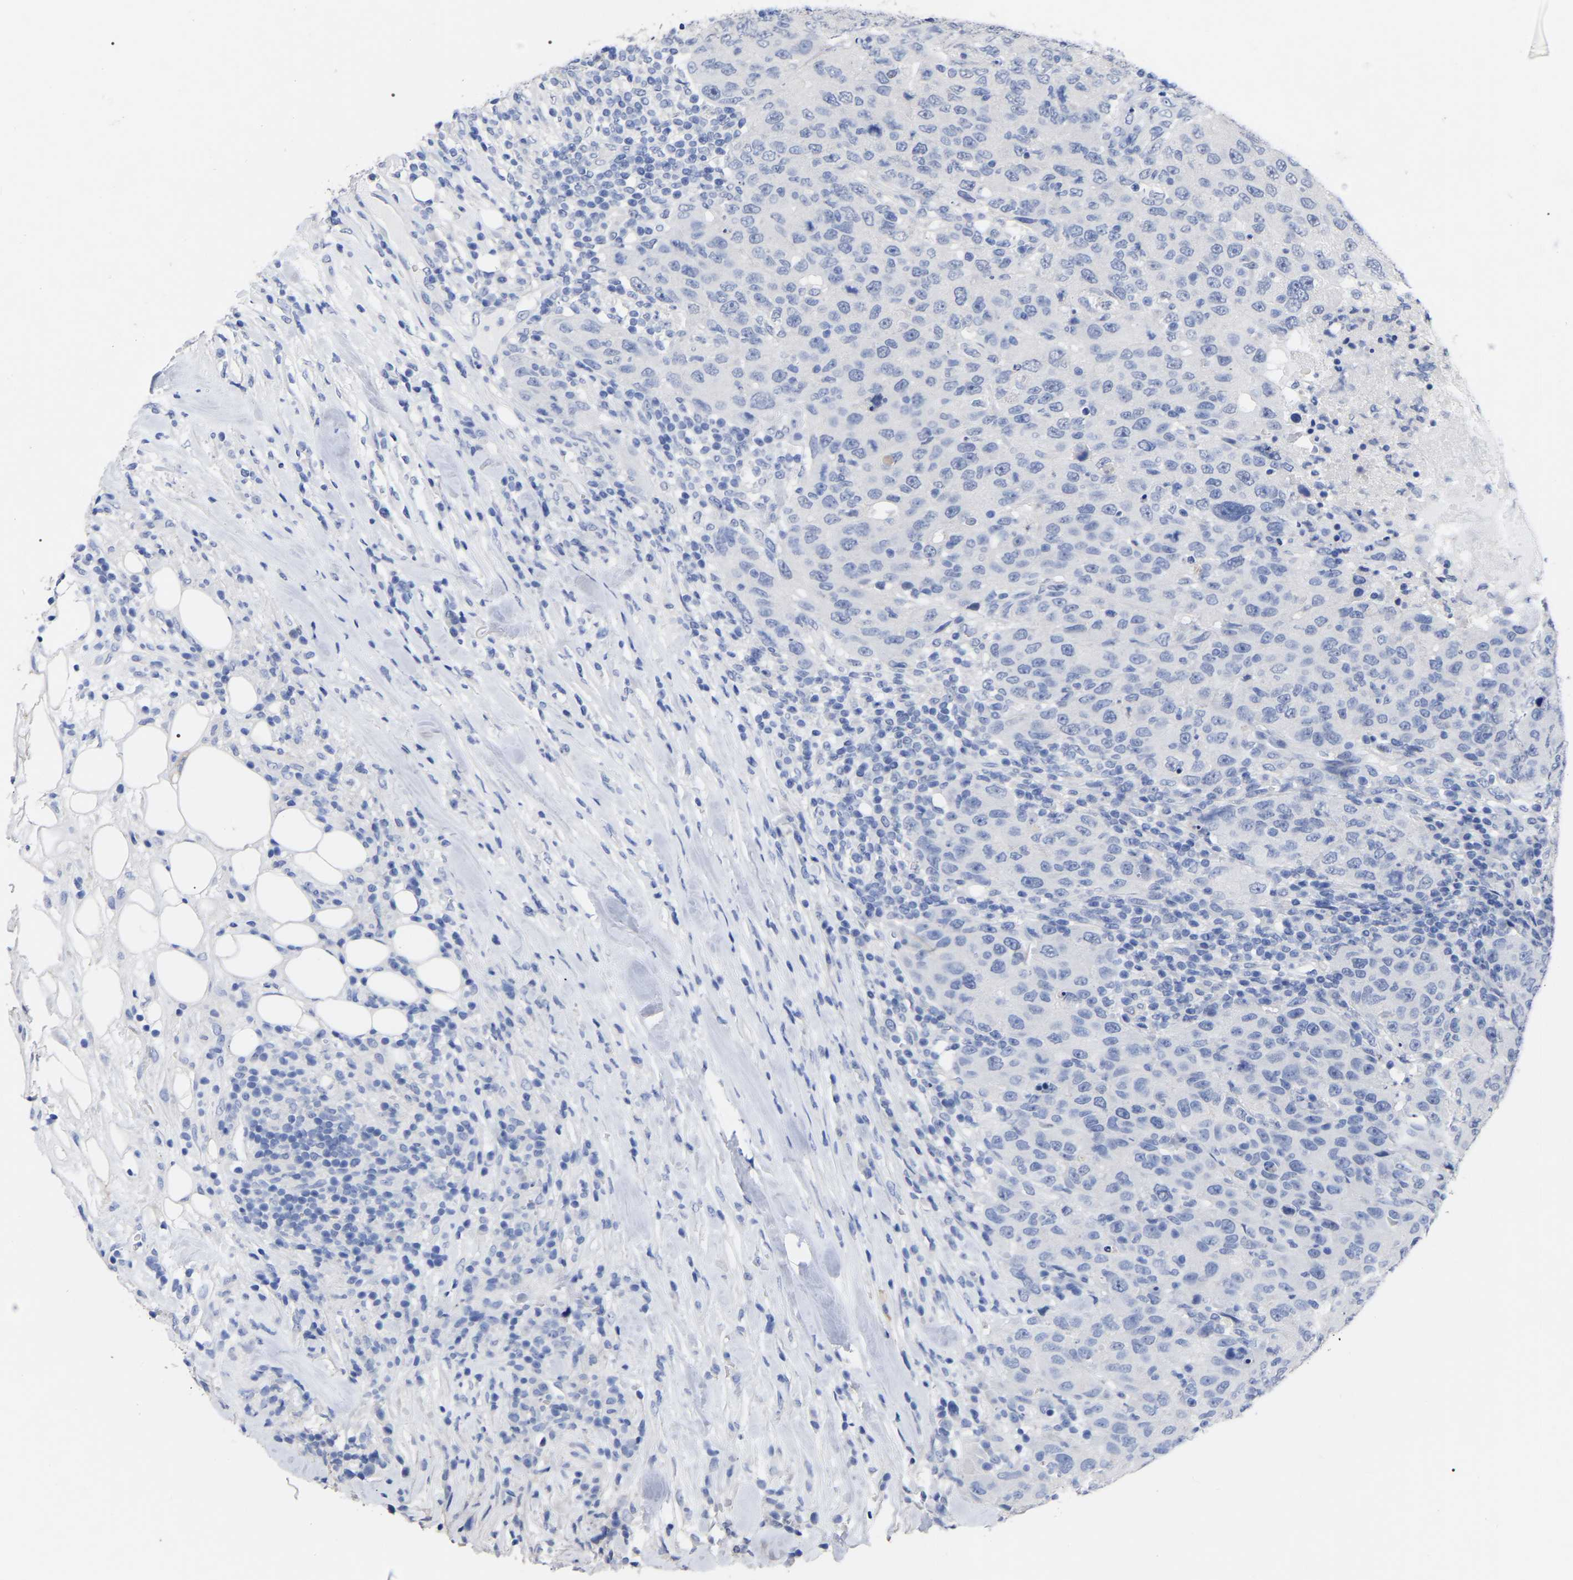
{"staining": {"intensity": "negative", "quantity": "none", "location": "none"}, "tissue": "breast cancer", "cell_type": "Tumor cells", "image_type": "cancer", "snomed": [{"axis": "morphology", "description": "Duct carcinoma"}, {"axis": "topography", "description": "Breast"}], "caption": "Image shows no significant protein expression in tumor cells of infiltrating ductal carcinoma (breast).", "gene": "ANXA13", "patient": {"sex": "female", "age": 37}}